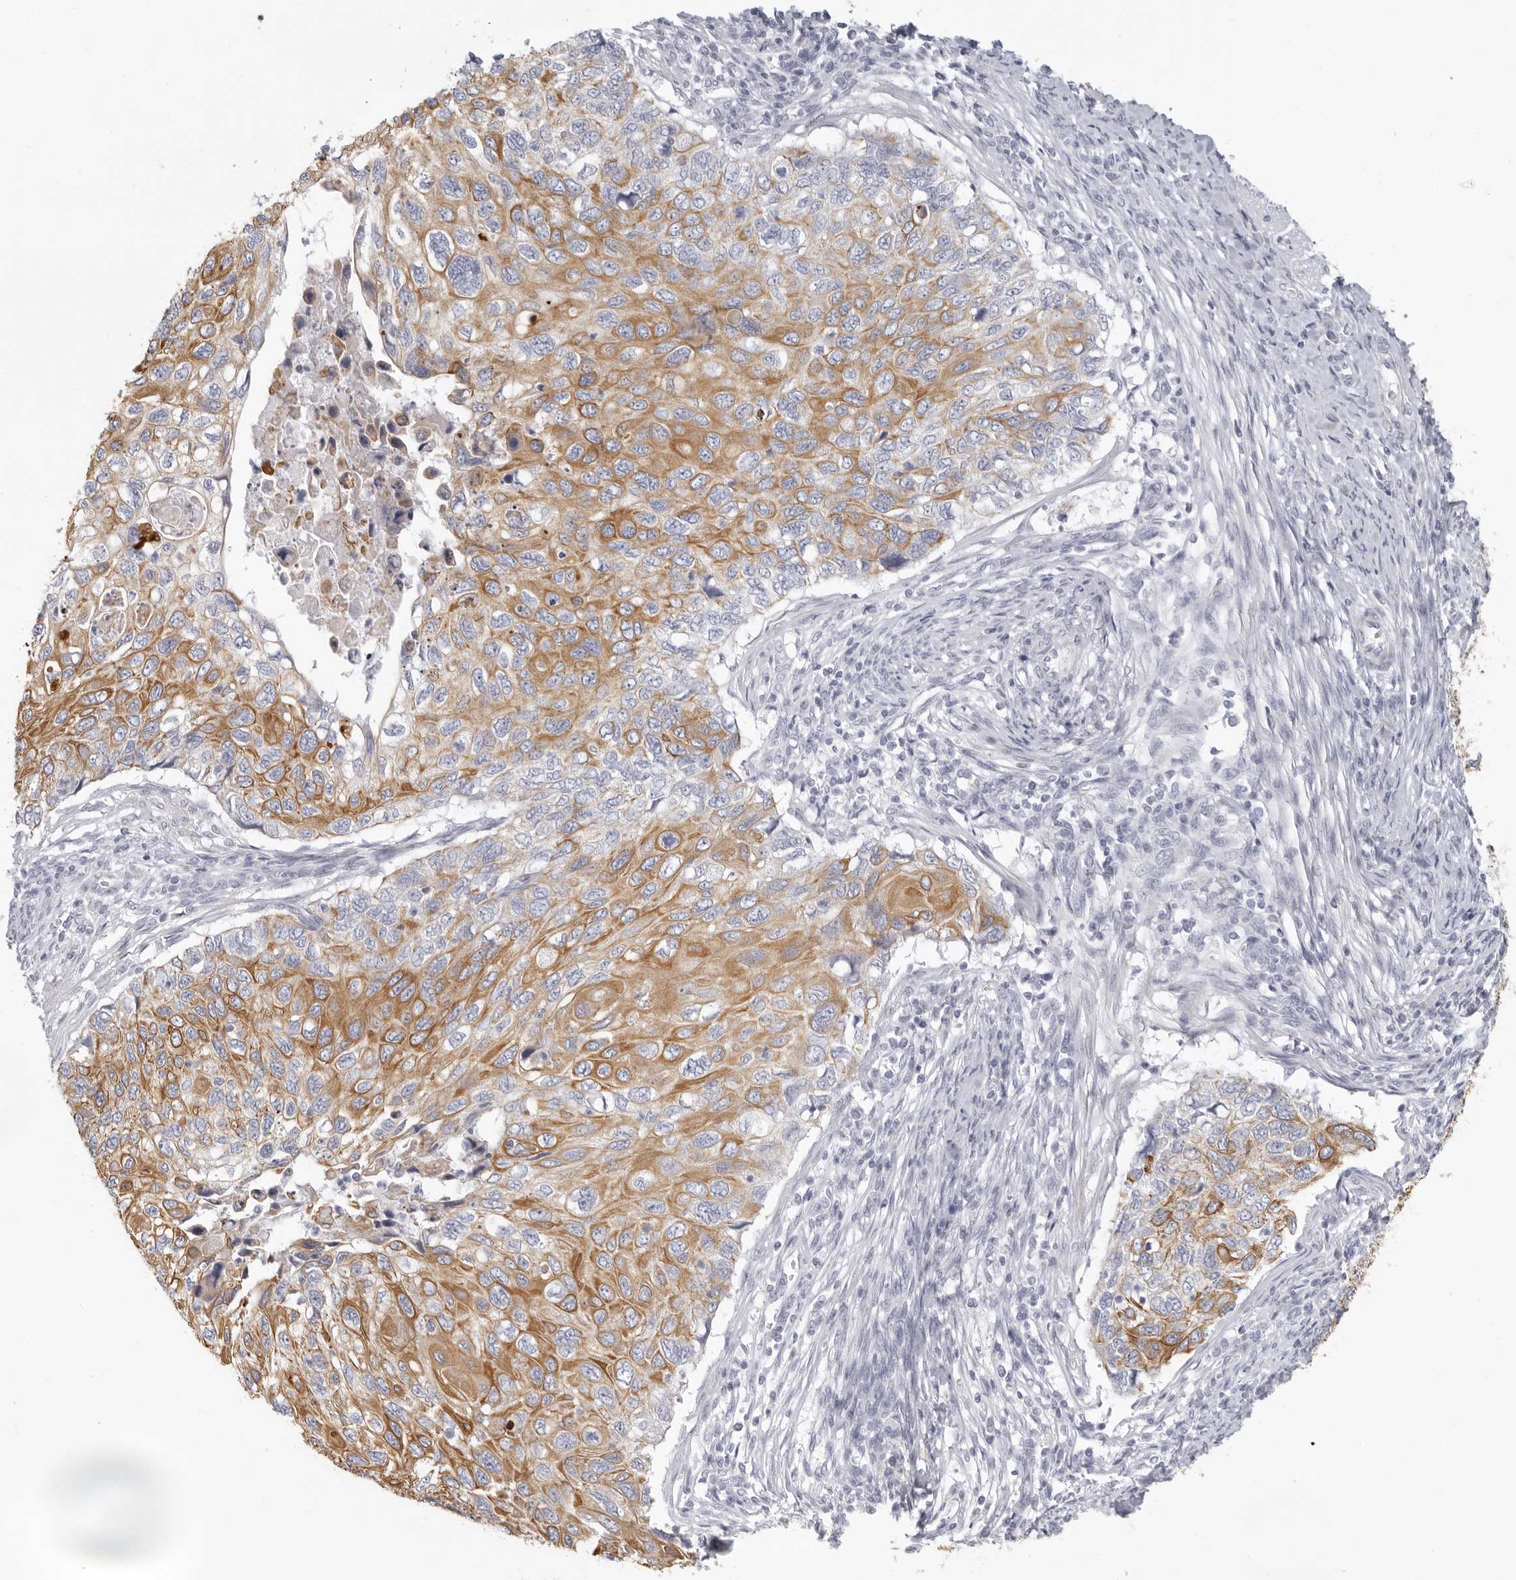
{"staining": {"intensity": "moderate", "quantity": ">75%", "location": "cytoplasmic/membranous"}, "tissue": "cervical cancer", "cell_type": "Tumor cells", "image_type": "cancer", "snomed": [{"axis": "morphology", "description": "Squamous cell carcinoma, NOS"}, {"axis": "topography", "description": "Cervix"}], "caption": "About >75% of tumor cells in human cervical cancer (squamous cell carcinoma) display moderate cytoplasmic/membranous protein positivity as visualized by brown immunohistochemical staining.", "gene": "RXFP1", "patient": {"sex": "female", "age": 70}}